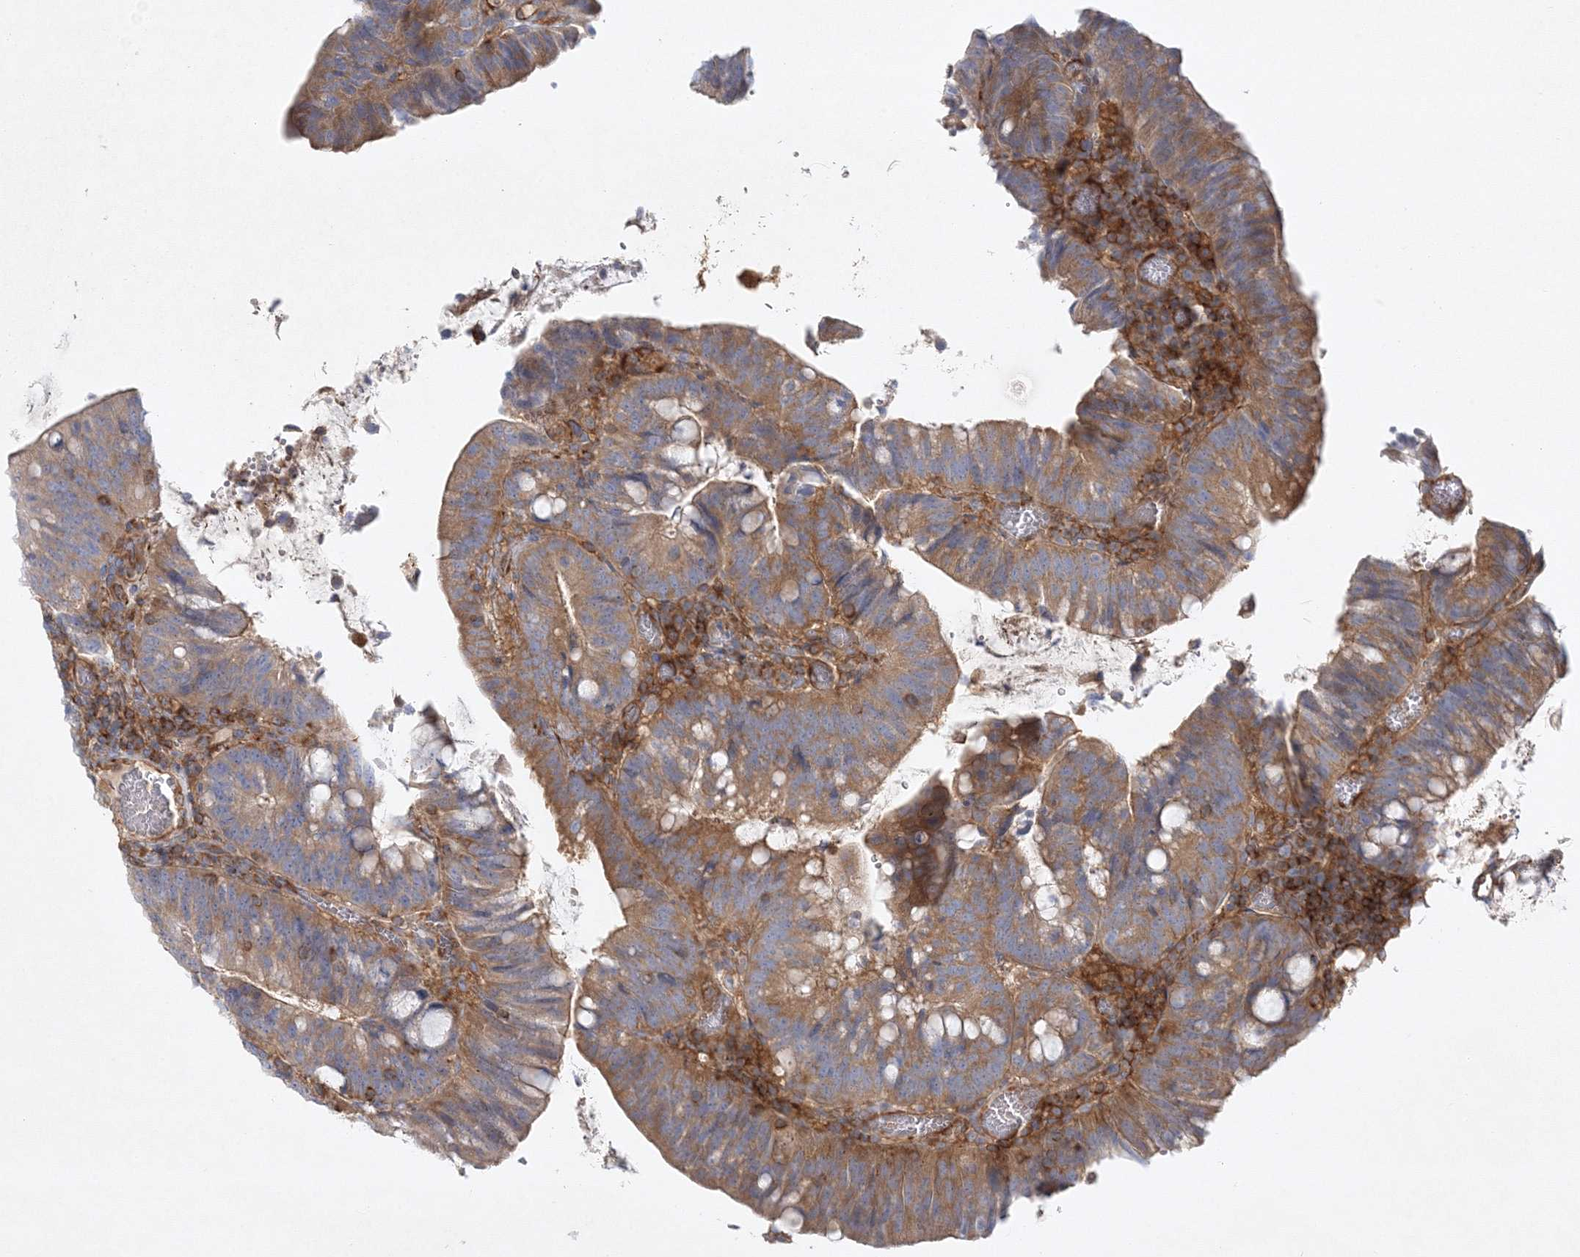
{"staining": {"intensity": "moderate", "quantity": ">75%", "location": "cytoplasmic/membranous"}, "tissue": "colorectal cancer", "cell_type": "Tumor cells", "image_type": "cancer", "snomed": [{"axis": "morphology", "description": "Adenocarcinoma, NOS"}, {"axis": "topography", "description": "Colon"}], "caption": "Protein positivity by IHC shows moderate cytoplasmic/membranous expression in approximately >75% of tumor cells in colorectal cancer (adenocarcinoma).", "gene": "WDR37", "patient": {"sex": "female", "age": 66}}